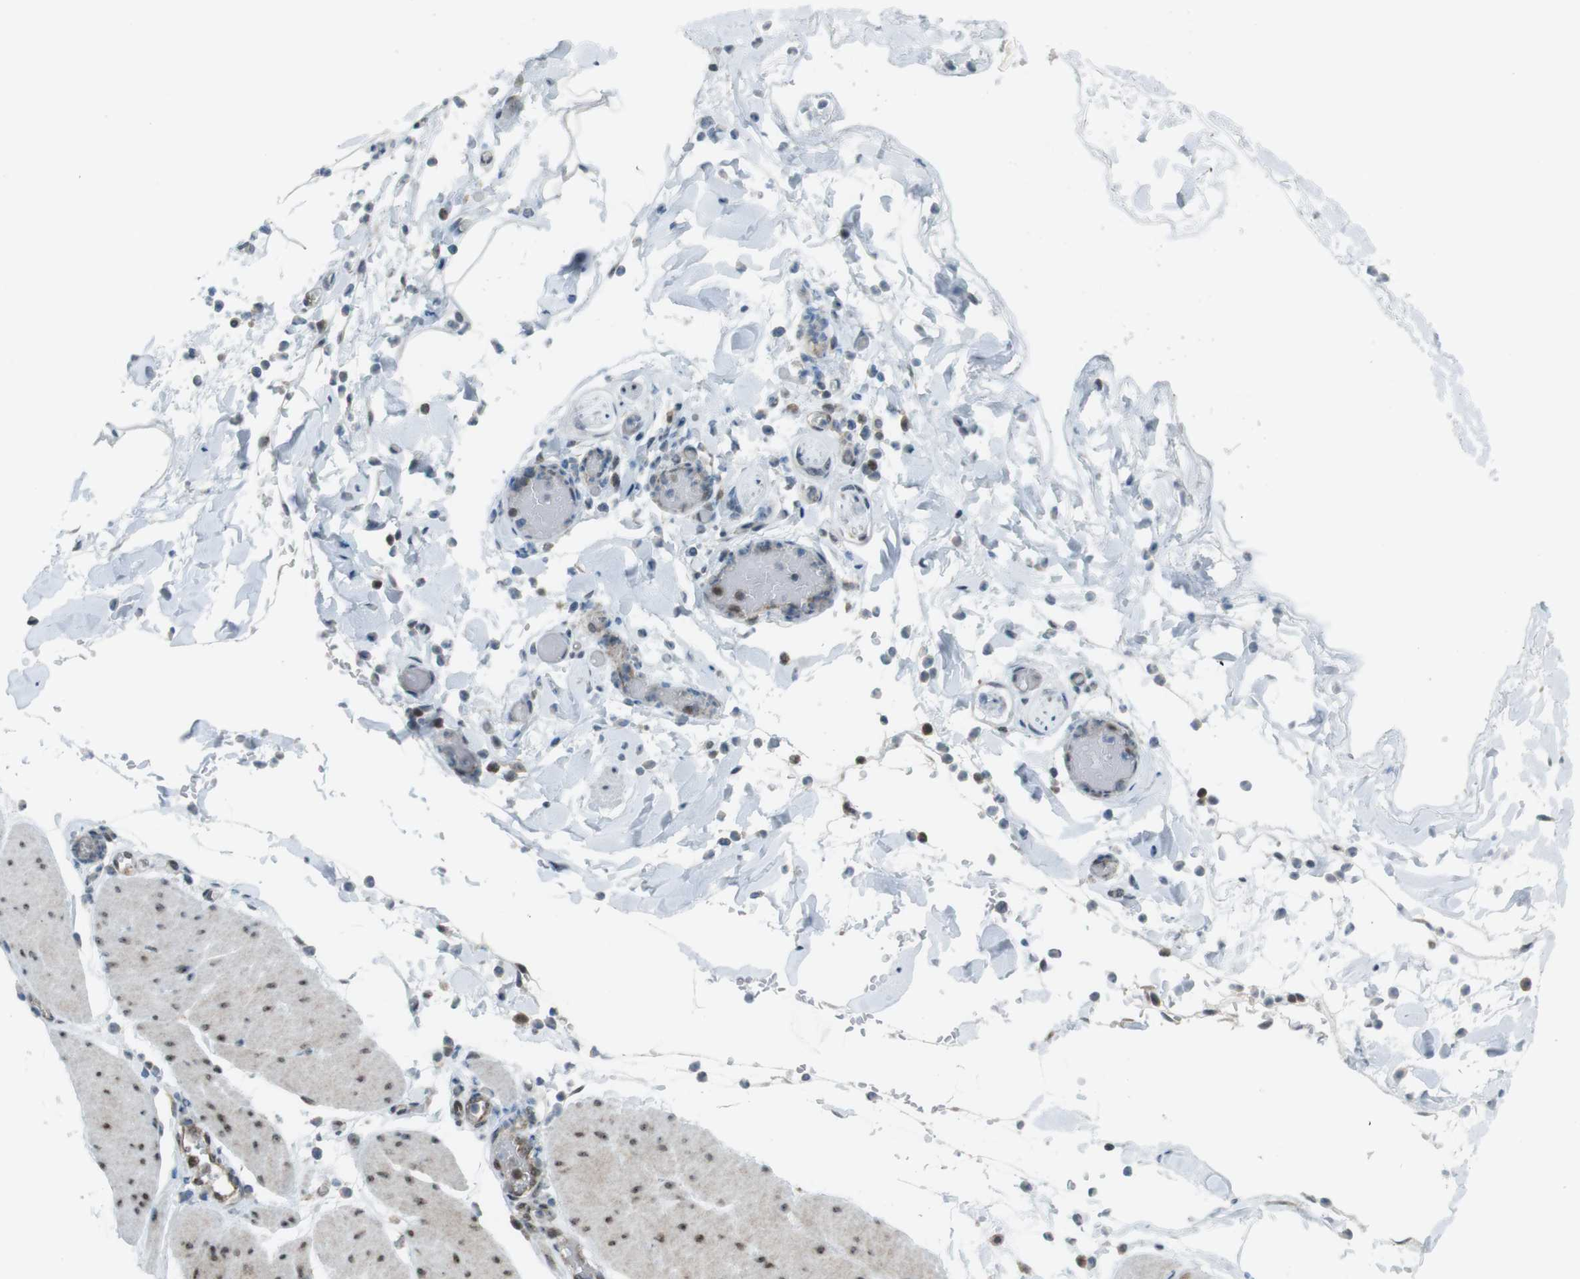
{"staining": {"intensity": "weak", "quantity": "25%-75%", "location": "cytoplasmic/membranous"}, "tissue": "smooth muscle", "cell_type": "Smooth muscle cells", "image_type": "normal", "snomed": [{"axis": "morphology", "description": "Normal tissue, NOS"}, {"axis": "topography", "description": "Smooth muscle"}, {"axis": "topography", "description": "Colon"}], "caption": "A micrograph of human smooth muscle stained for a protein exhibits weak cytoplasmic/membranous brown staining in smooth muscle cells.", "gene": "CSNK1D", "patient": {"sex": "male", "age": 67}}